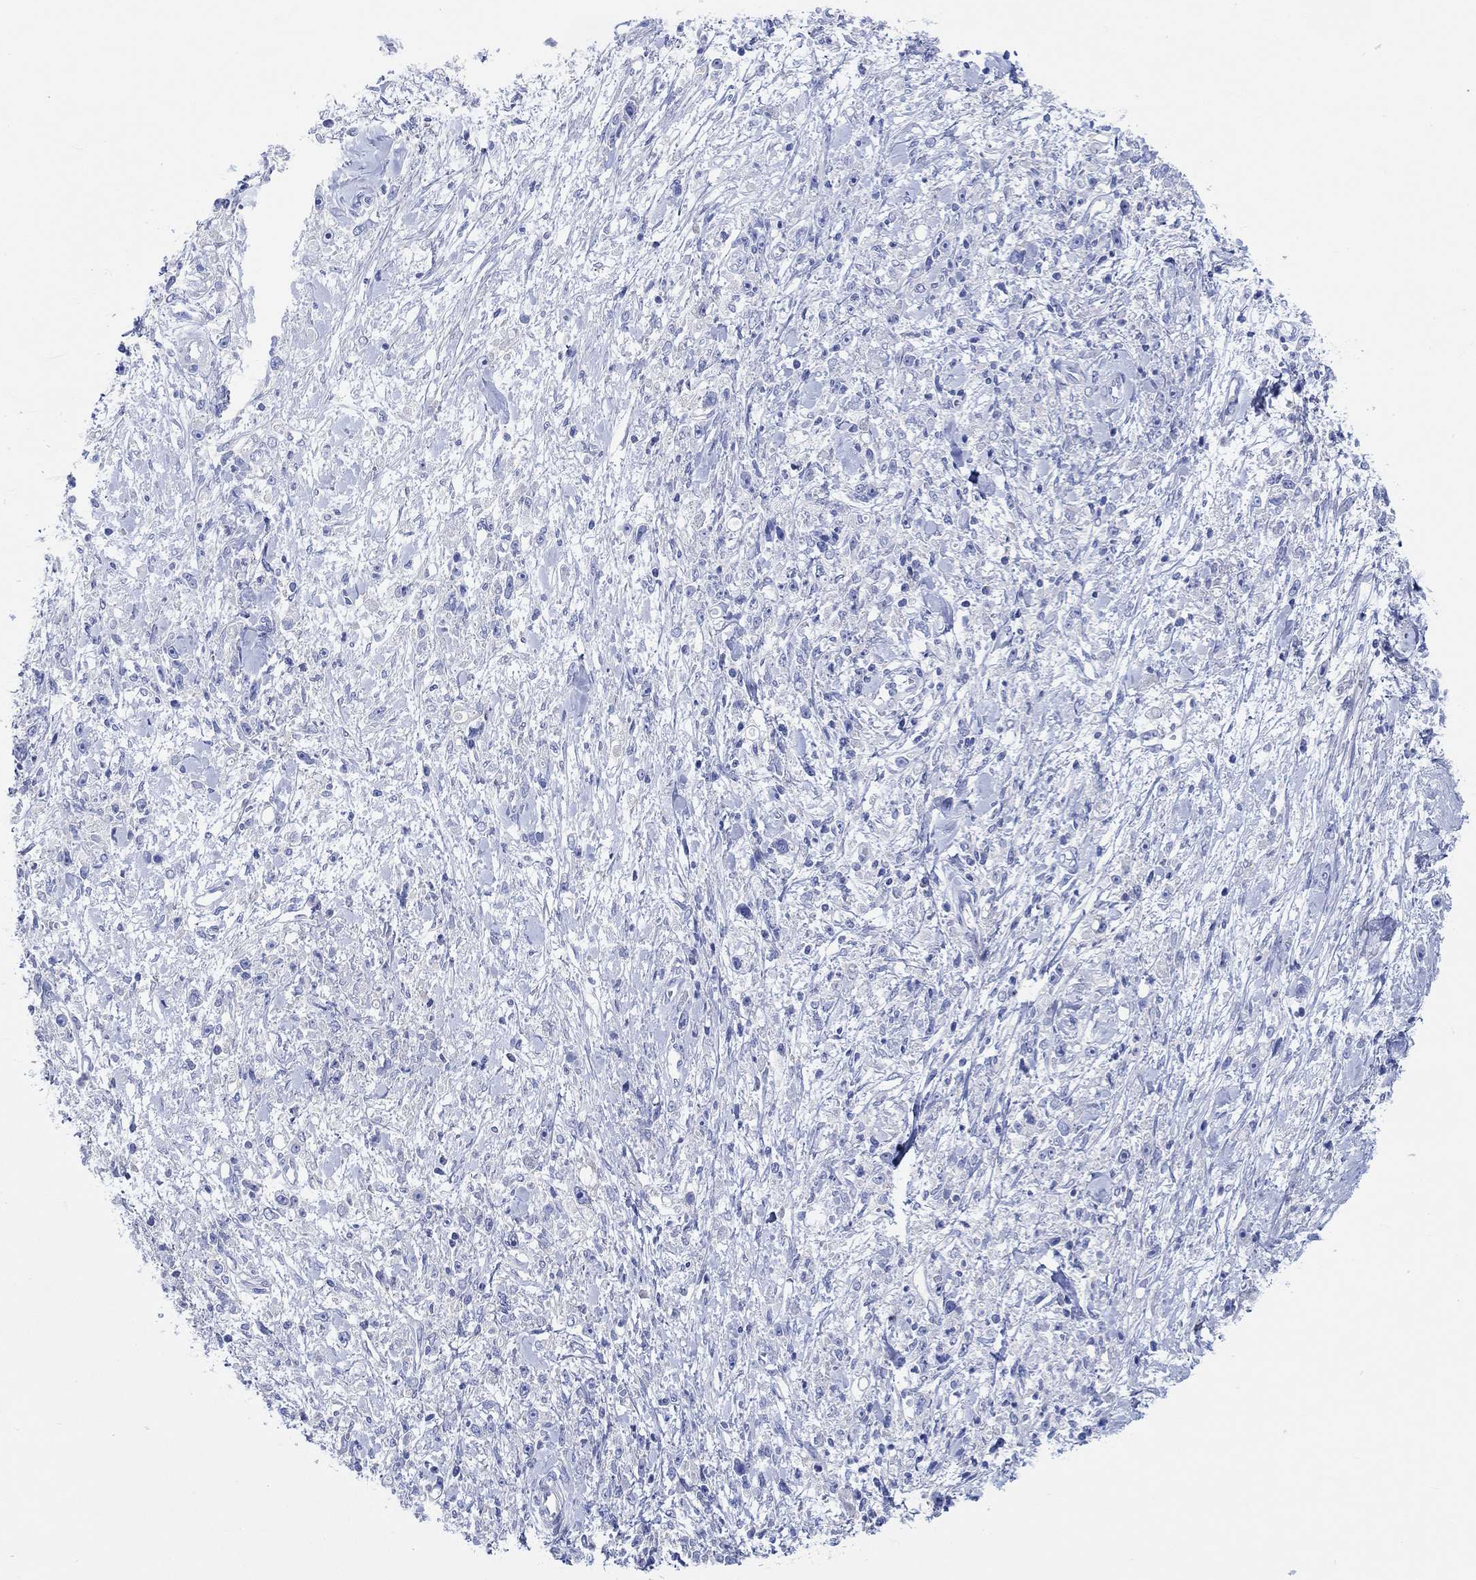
{"staining": {"intensity": "negative", "quantity": "none", "location": "none"}, "tissue": "stomach cancer", "cell_type": "Tumor cells", "image_type": "cancer", "snomed": [{"axis": "morphology", "description": "Adenocarcinoma, NOS"}, {"axis": "topography", "description": "Stomach"}], "caption": "This is an immunohistochemistry micrograph of human stomach adenocarcinoma. There is no expression in tumor cells.", "gene": "REEP6", "patient": {"sex": "female", "age": 59}}